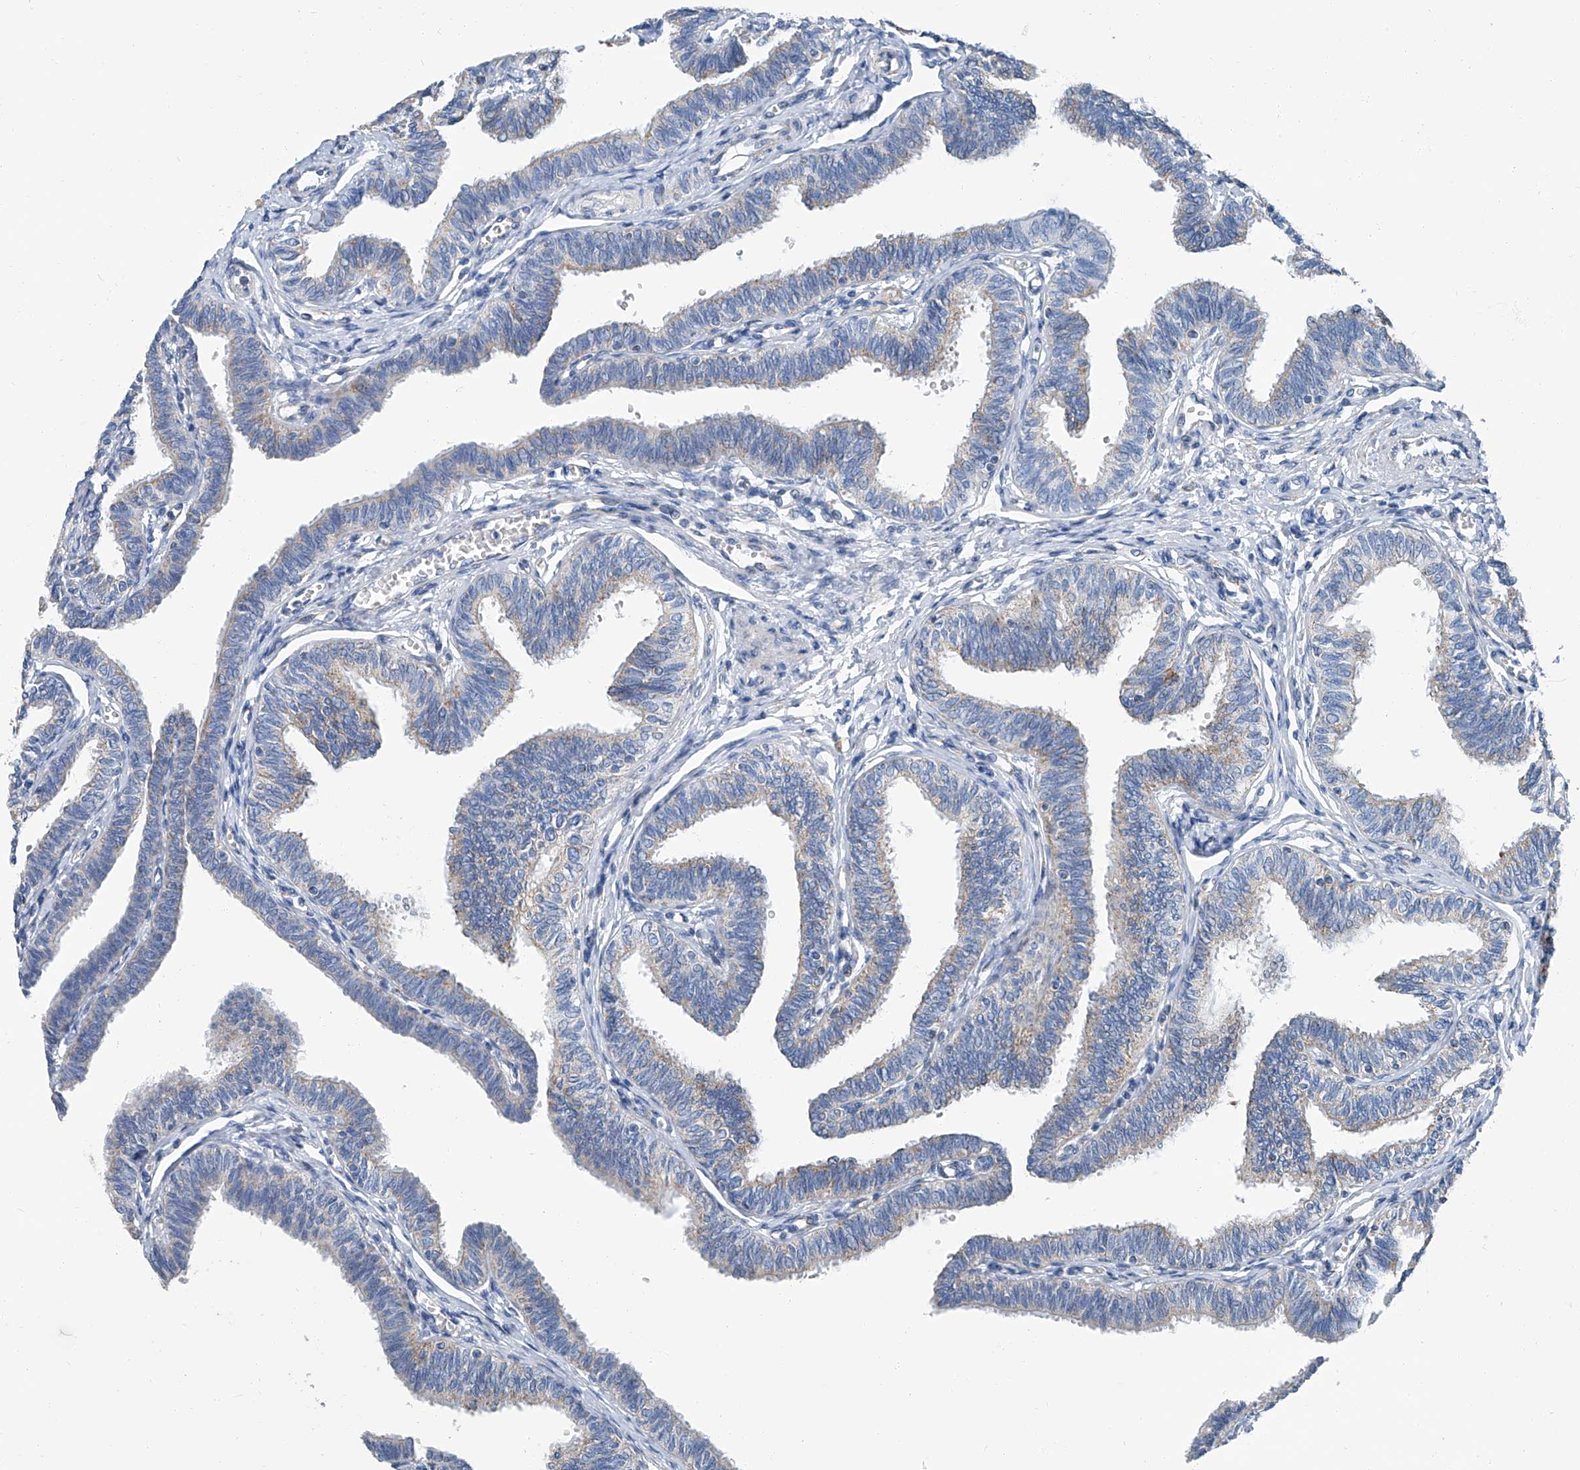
{"staining": {"intensity": "weak", "quantity": "<25%", "location": "cytoplasmic/membranous"}, "tissue": "fallopian tube", "cell_type": "Glandular cells", "image_type": "normal", "snomed": [{"axis": "morphology", "description": "Normal tissue, NOS"}, {"axis": "topography", "description": "Fallopian tube"}, {"axis": "topography", "description": "Ovary"}], "caption": "Glandular cells show no significant protein expression in normal fallopian tube. The staining was performed using DAB (3,3'-diaminobenzidine) to visualize the protein expression in brown, while the nuclei were stained in blue with hematoxylin (Magnification: 20x).", "gene": "MT", "patient": {"sex": "female", "age": 23}}